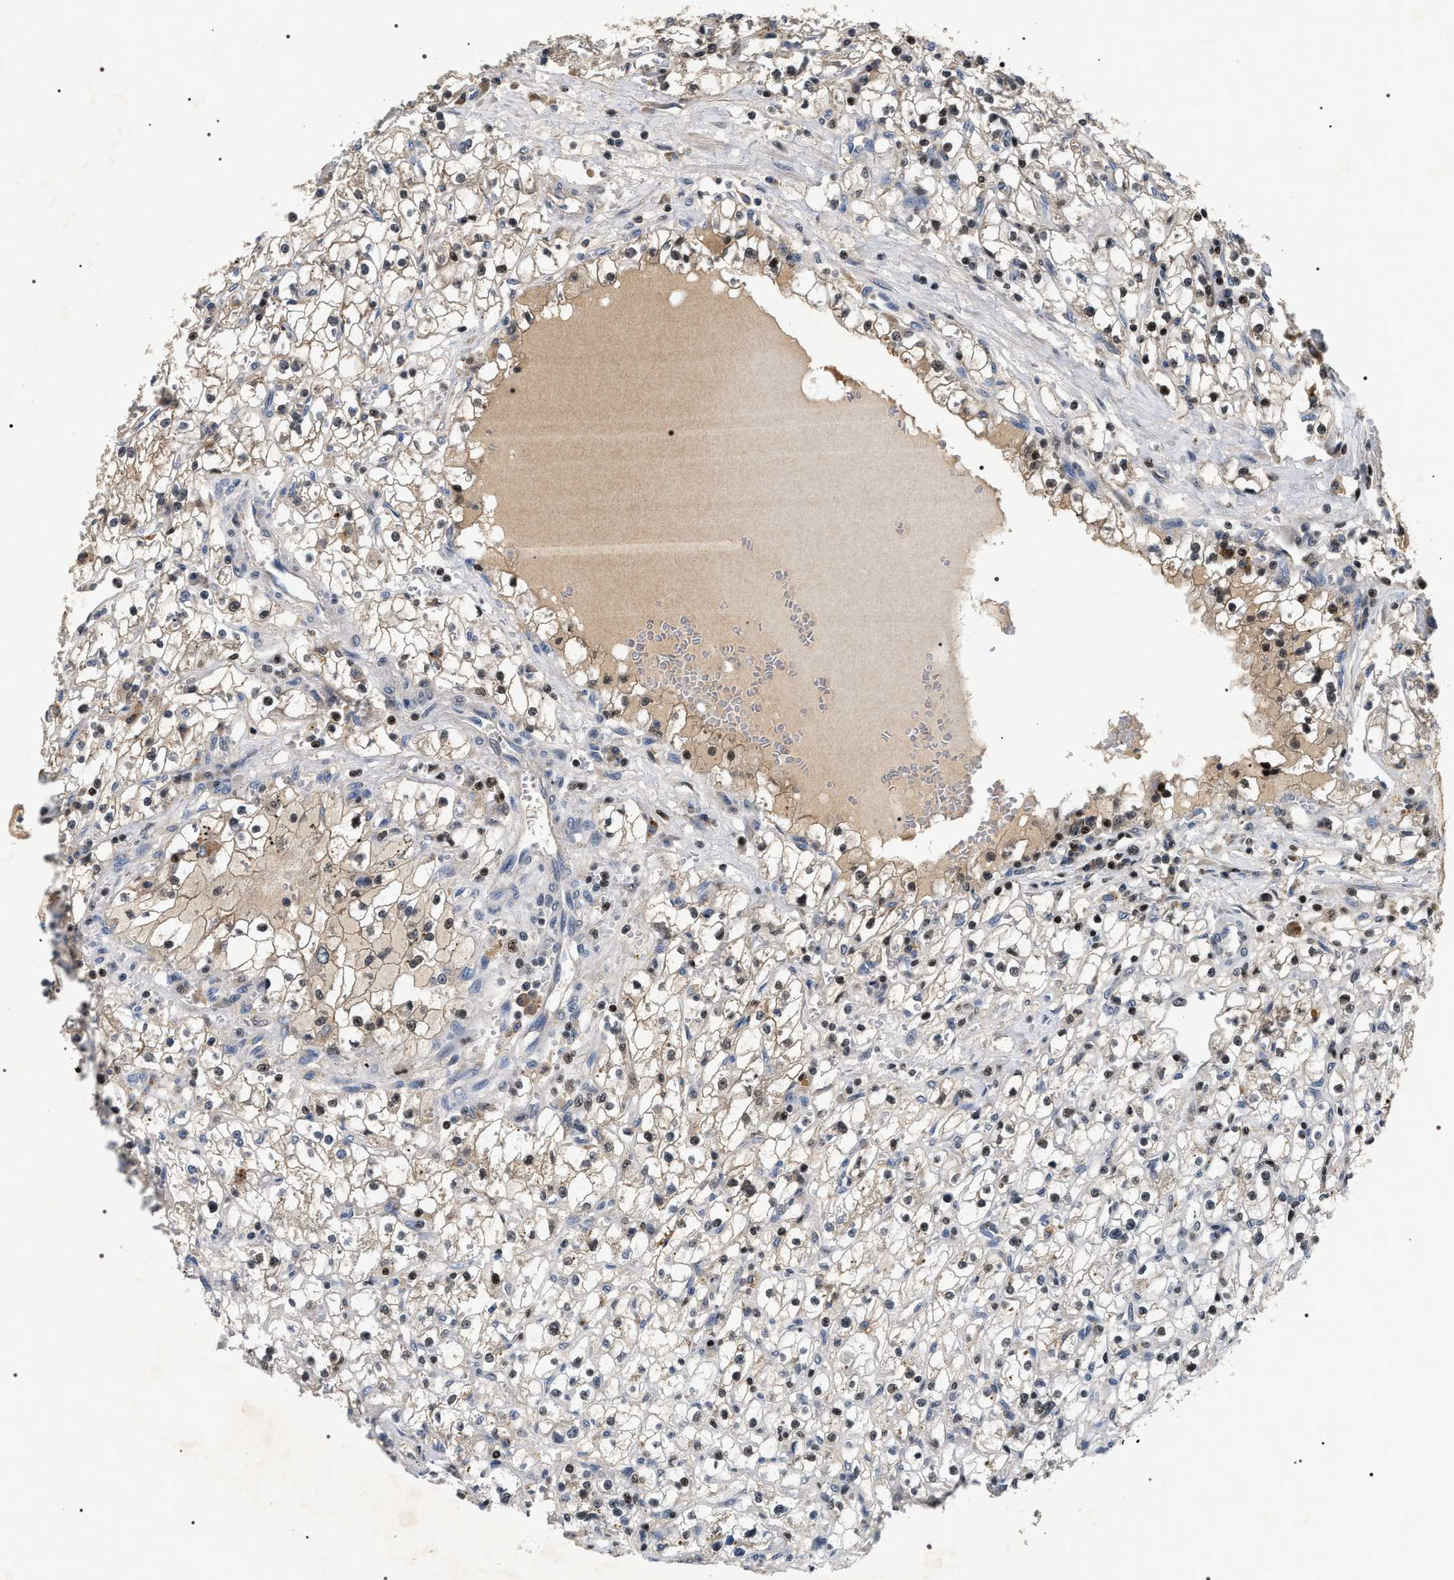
{"staining": {"intensity": "moderate", "quantity": "25%-75%", "location": "cytoplasmic/membranous,nuclear"}, "tissue": "renal cancer", "cell_type": "Tumor cells", "image_type": "cancer", "snomed": [{"axis": "morphology", "description": "Adenocarcinoma, NOS"}, {"axis": "topography", "description": "Kidney"}], "caption": "A medium amount of moderate cytoplasmic/membranous and nuclear expression is present in approximately 25%-75% of tumor cells in renal cancer (adenocarcinoma) tissue.", "gene": "C7orf25", "patient": {"sex": "male", "age": 56}}